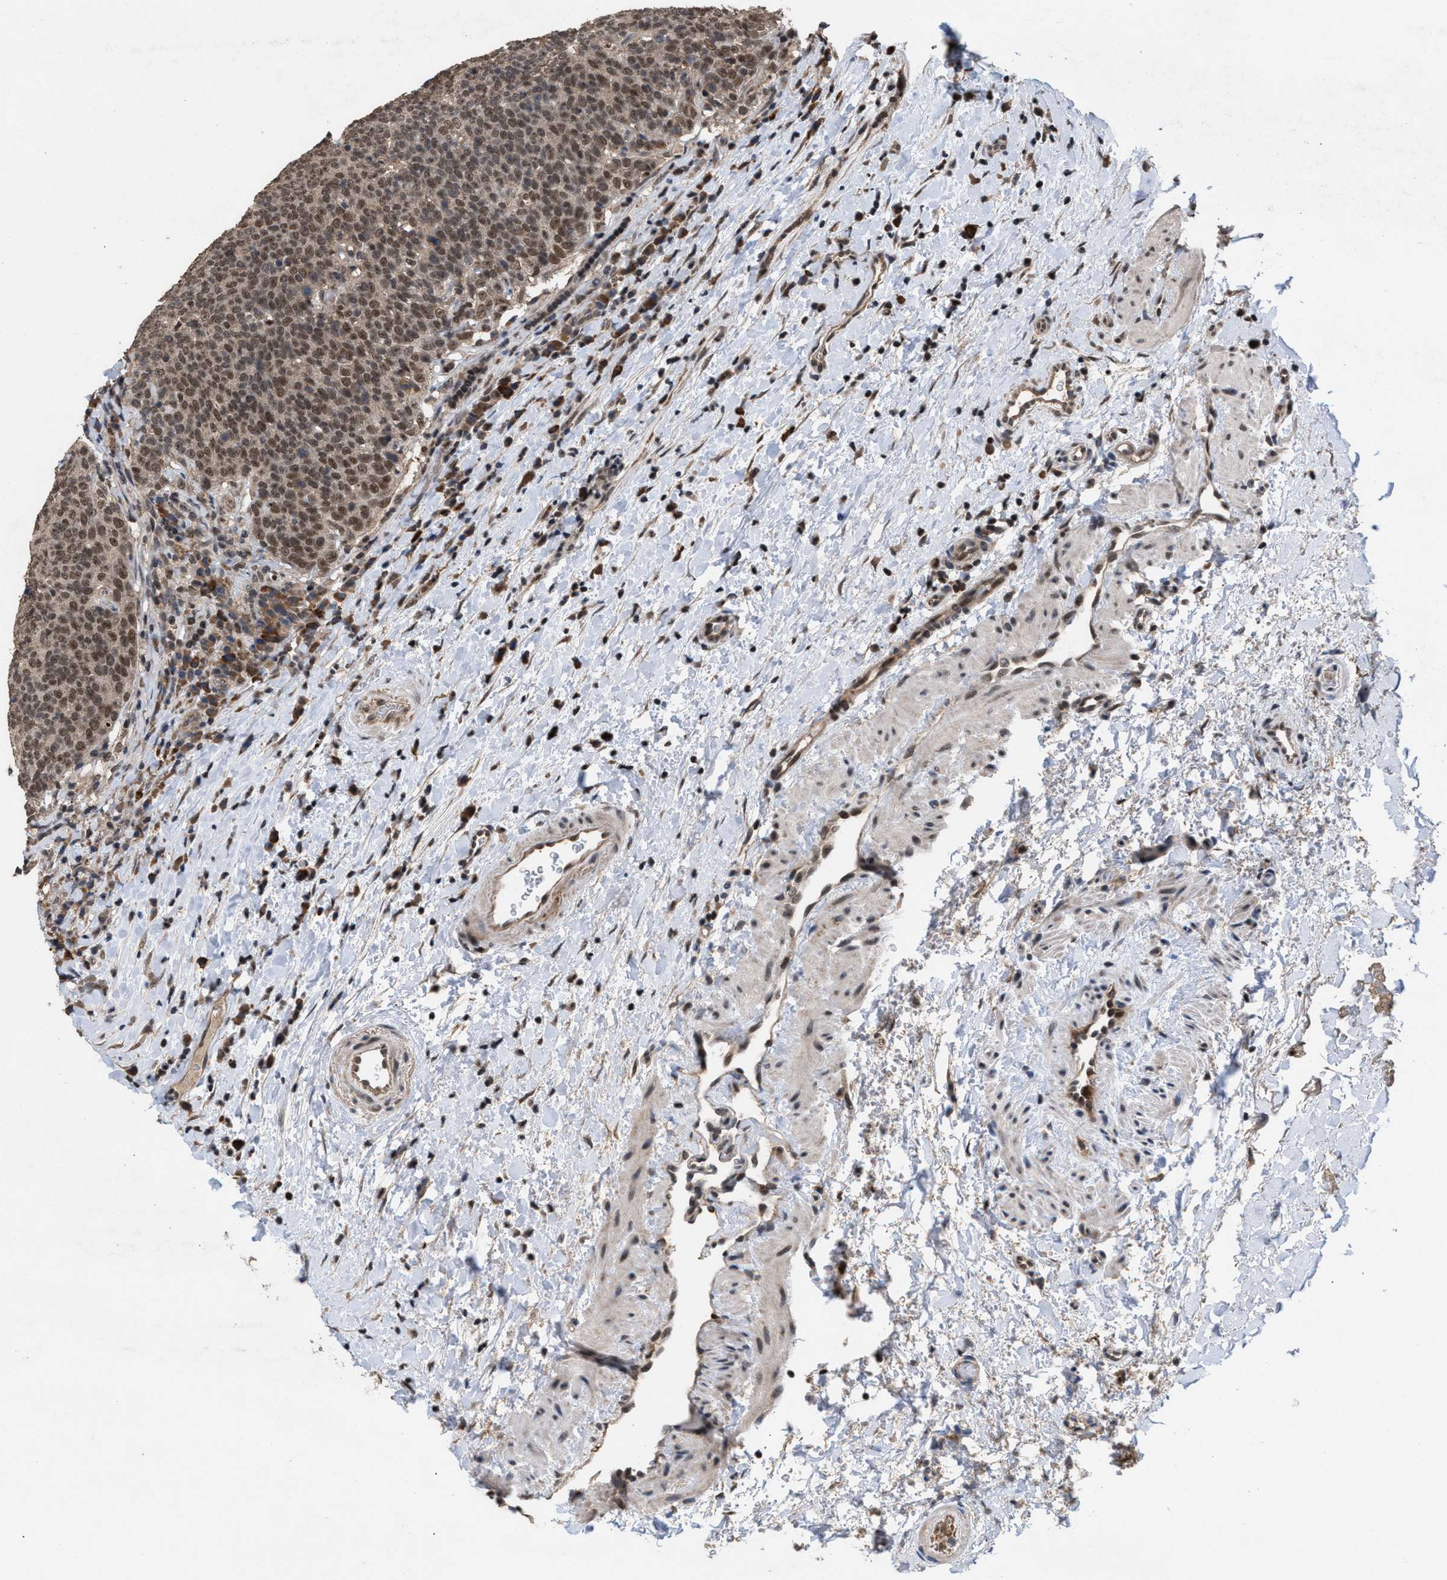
{"staining": {"intensity": "moderate", "quantity": ">75%", "location": "cytoplasmic/membranous,nuclear"}, "tissue": "head and neck cancer", "cell_type": "Tumor cells", "image_type": "cancer", "snomed": [{"axis": "morphology", "description": "Squamous cell carcinoma, NOS"}, {"axis": "morphology", "description": "Squamous cell carcinoma, metastatic, NOS"}, {"axis": "topography", "description": "Lymph node"}, {"axis": "topography", "description": "Head-Neck"}], "caption": "Immunohistochemistry of head and neck cancer (metastatic squamous cell carcinoma) shows medium levels of moderate cytoplasmic/membranous and nuclear staining in about >75% of tumor cells. The staining is performed using DAB brown chromogen to label protein expression. The nuclei are counter-stained blue using hematoxylin.", "gene": "C9orf78", "patient": {"sex": "male", "age": 62}}